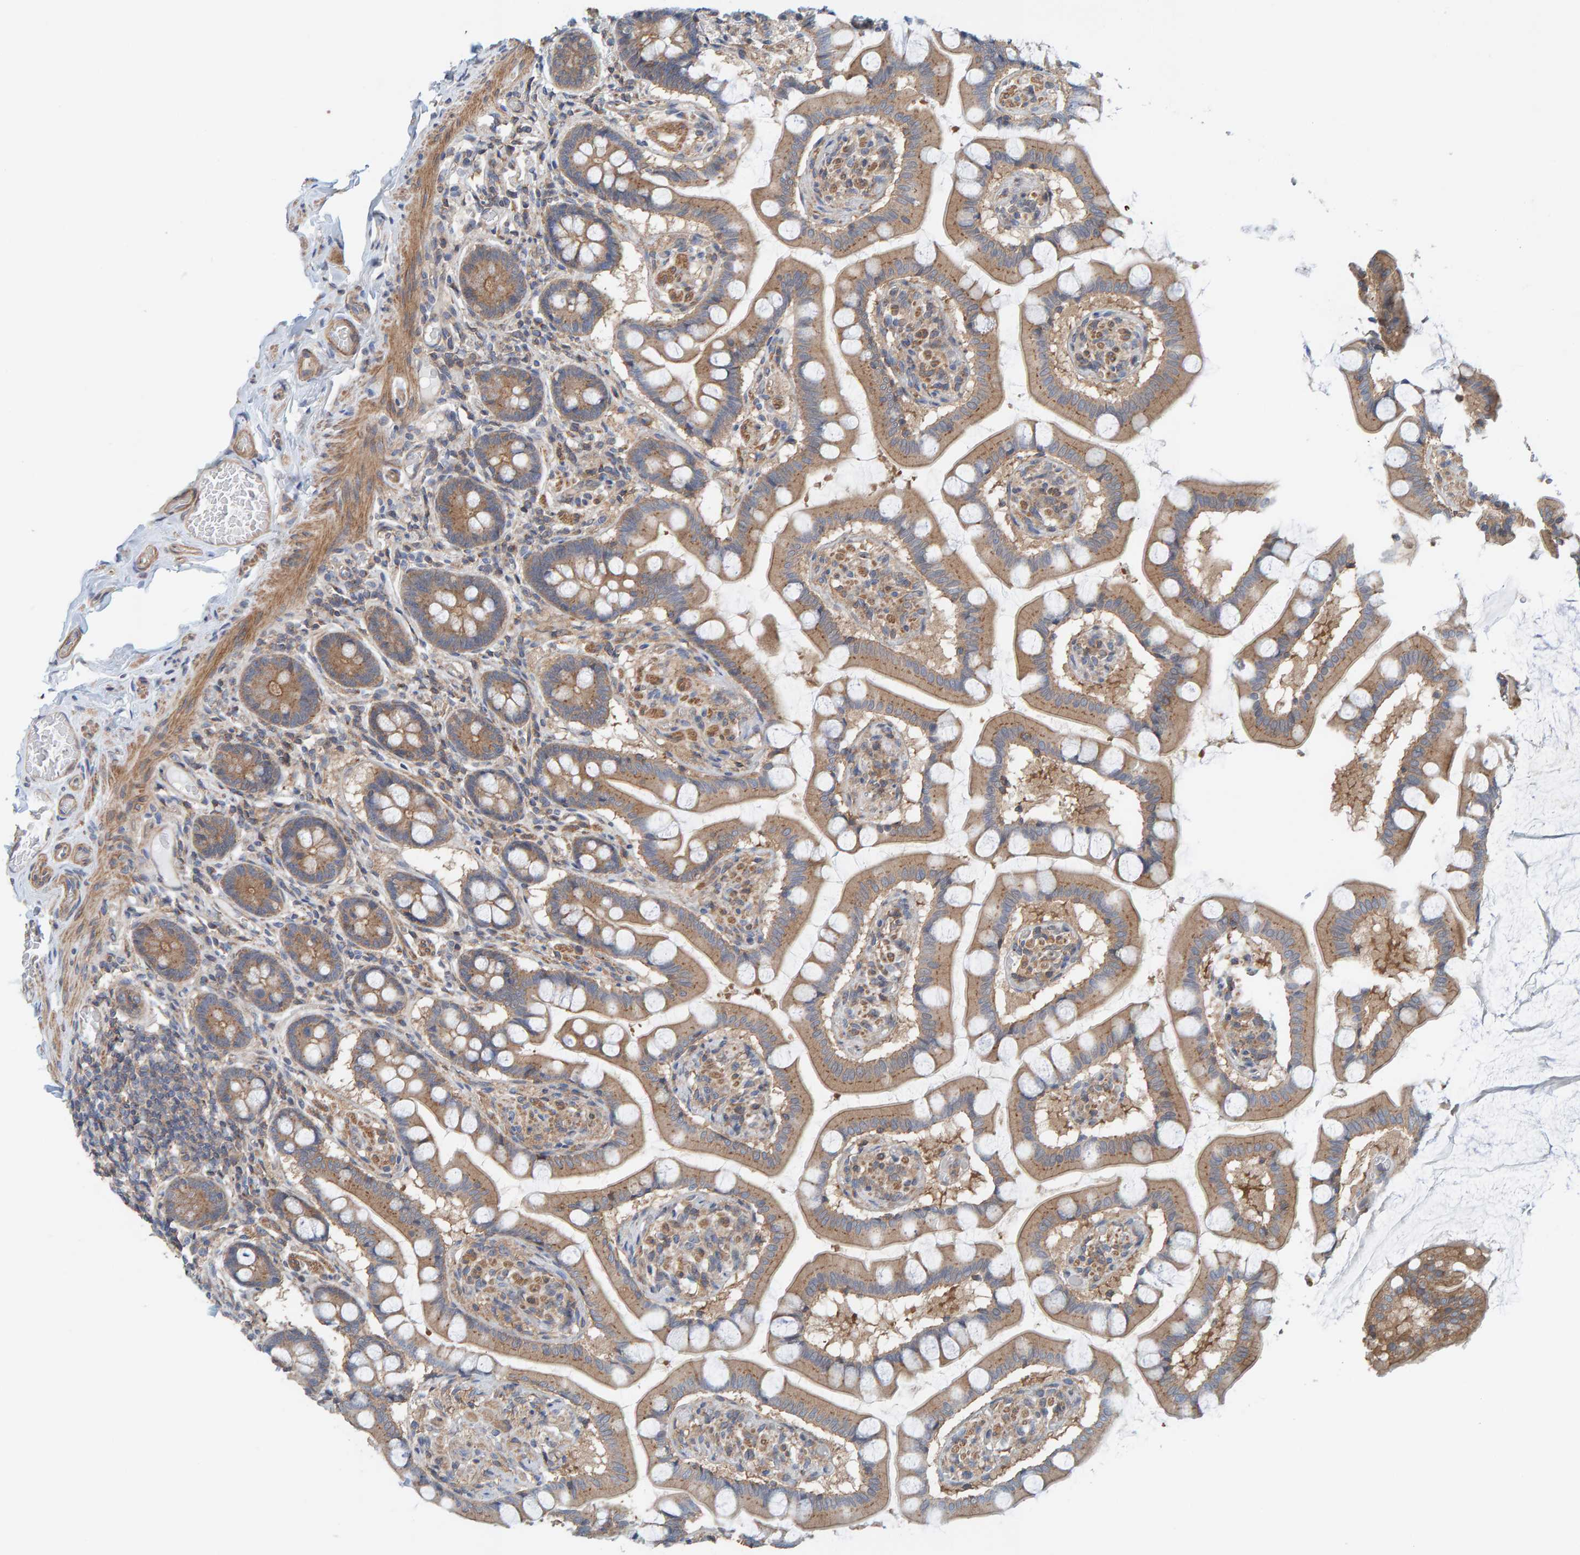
{"staining": {"intensity": "moderate", "quantity": ">75%", "location": "cytoplasmic/membranous"}, "tissue": "small intestine", "cell_type": "Glandular cells", "image_type": "normal", "snomed": [{"axis": "morphology", "description": "Normal tissue, NOS"}, {"axis": "topography", "description": "Small intestine"}], "caption": "IHC of unremarkable human small intestine reveals medium levels of moderate cytoplasmic/membranous staining in approximately >75% of glandular cells. (DAB (3,3'-diaminobenzidine) IHC with brightfield microscopy, high magnification).", "gene": "UBAP1", "patient": {"sex": "male", "age": 41}}